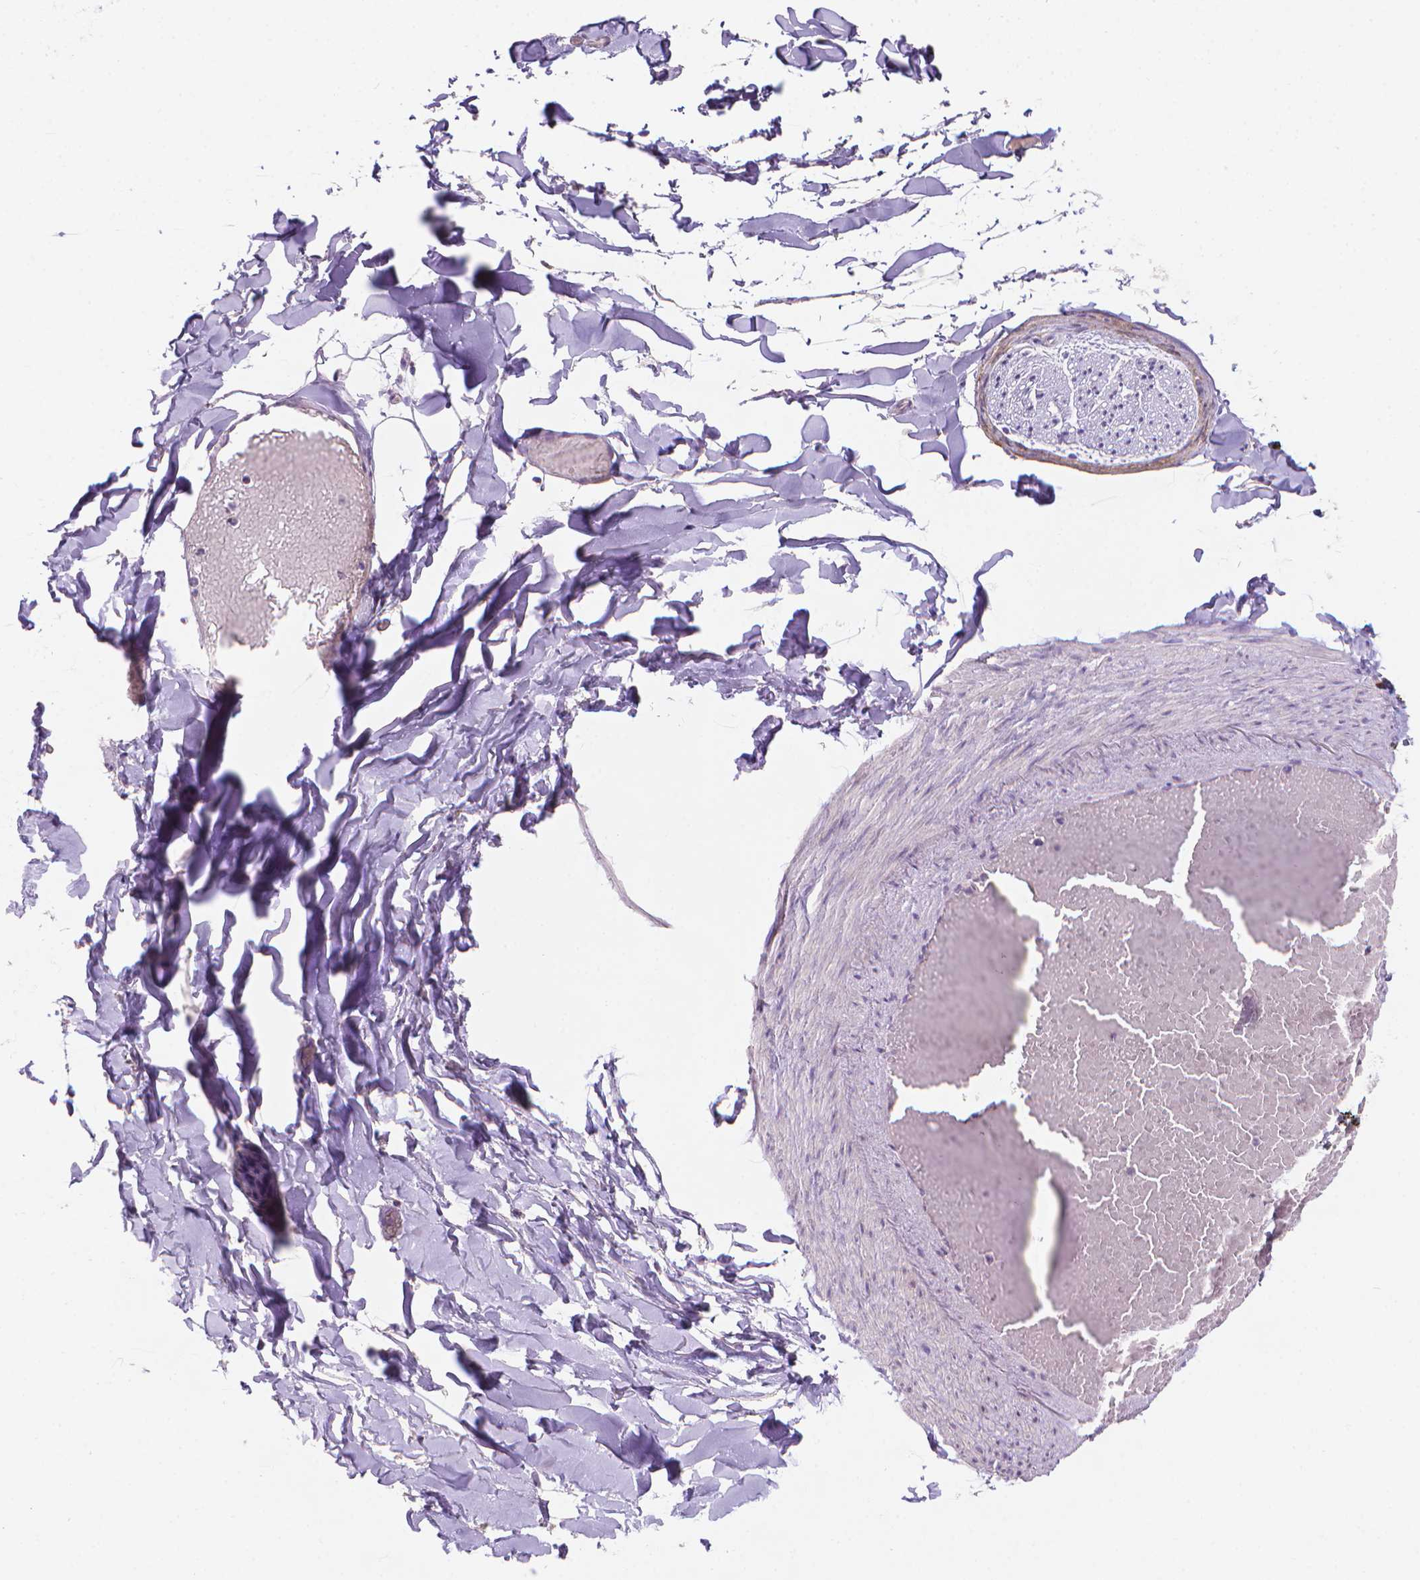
{"staining": {"intensity": "negative", "quantity": "none", "location": "none"}, "tissue": "adipose tissue", "cell_type": "Adipocytes", "image_type": "normal", "snomed": [{"axis": "morphology", "description": "Normal tissue, NOS"}, {"axis": "topography", "description": "Gallbladder"}, {"axis": "topography", "description": "Peripheral nerve tissue"}], "caption": "There is no significant expression in adipocytes of adipose tissue. (Brightfield microscopy of DAB (3,3'-diaminobenzidine) IHC at high magnification).", "gene": "MUC1", "patient": {"sex": "female", "age": 45}}